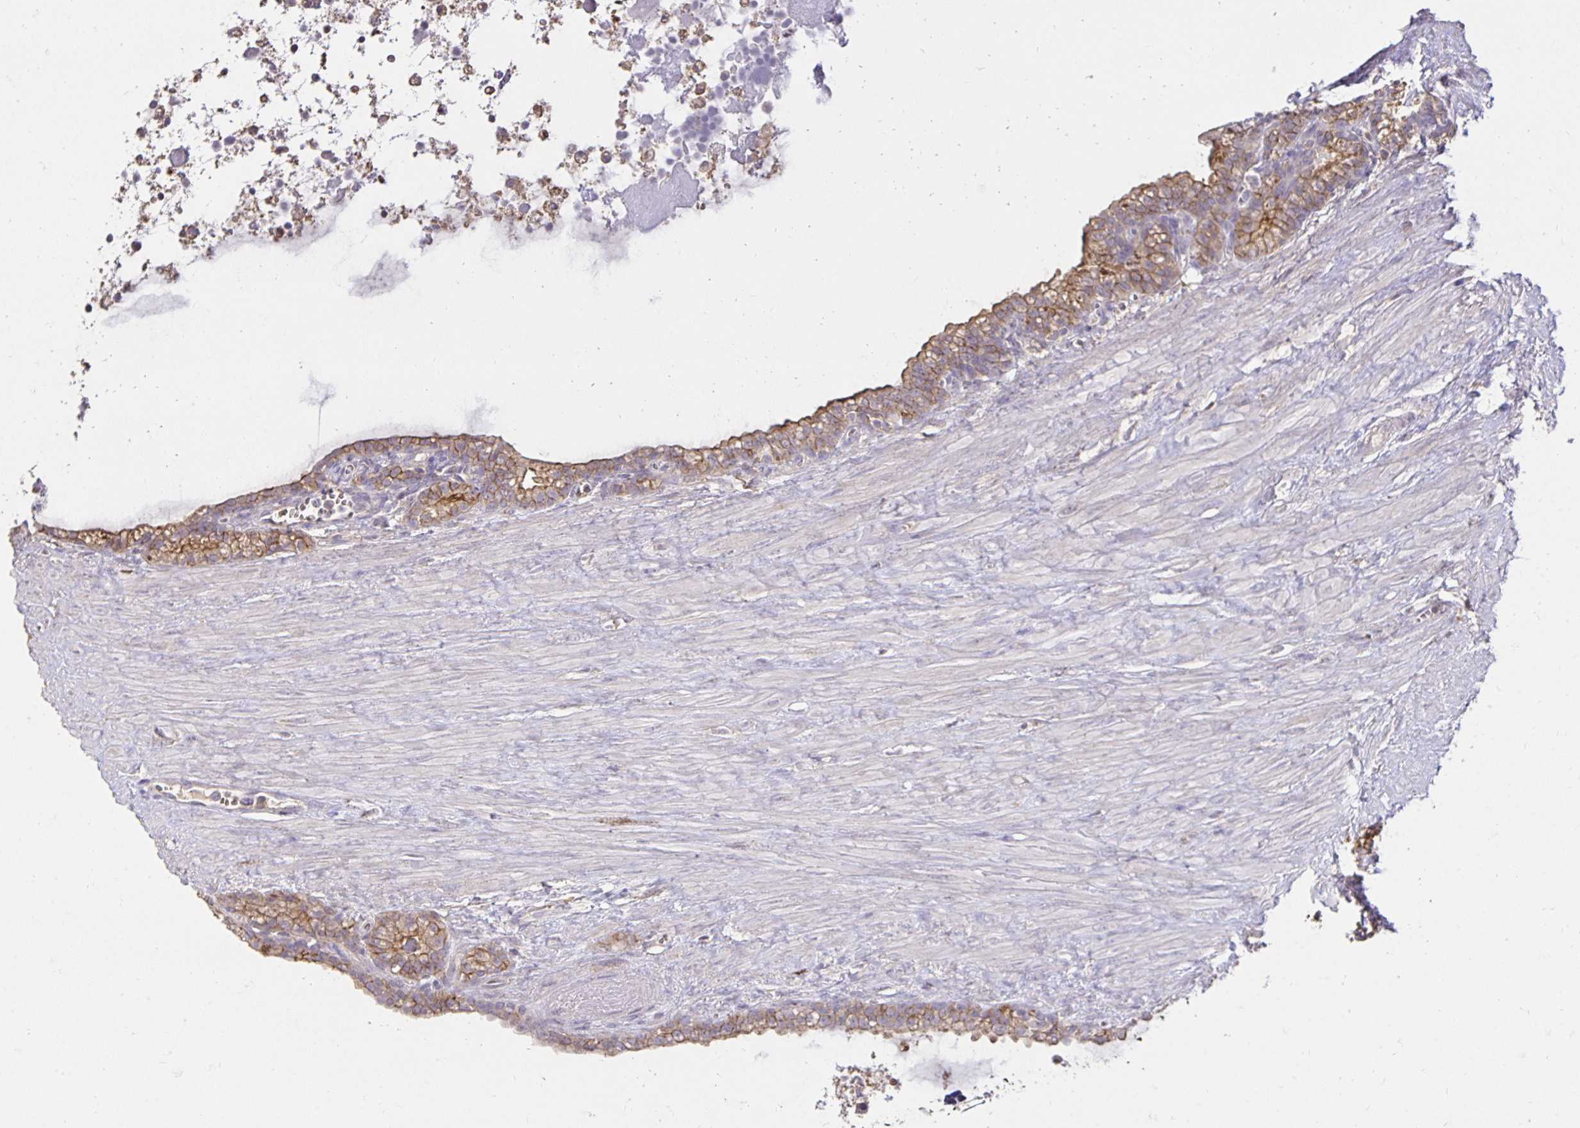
{"staining": {"intensity": "moderate", "quantity": "25%-75%", "location": "cytoplasmic/membranous"}, "tissue": "seminal vesicle", "cell_type": "Glandular cells", "image_type": "normal", "snomed": [{"axis": "morphology", "description": "Normal tissue, NOS"}, {"axis": "topography", "description": "Seminal veicle"}], "caption": "Immunohistochemical staining of normal human seminal vesicle shows moderate cytoplasmic/membranous protein positivity in about 25%-75% of glandular cells.", "gene": "PNPLA3", "patient": {"sex": "male", "age": 76}}